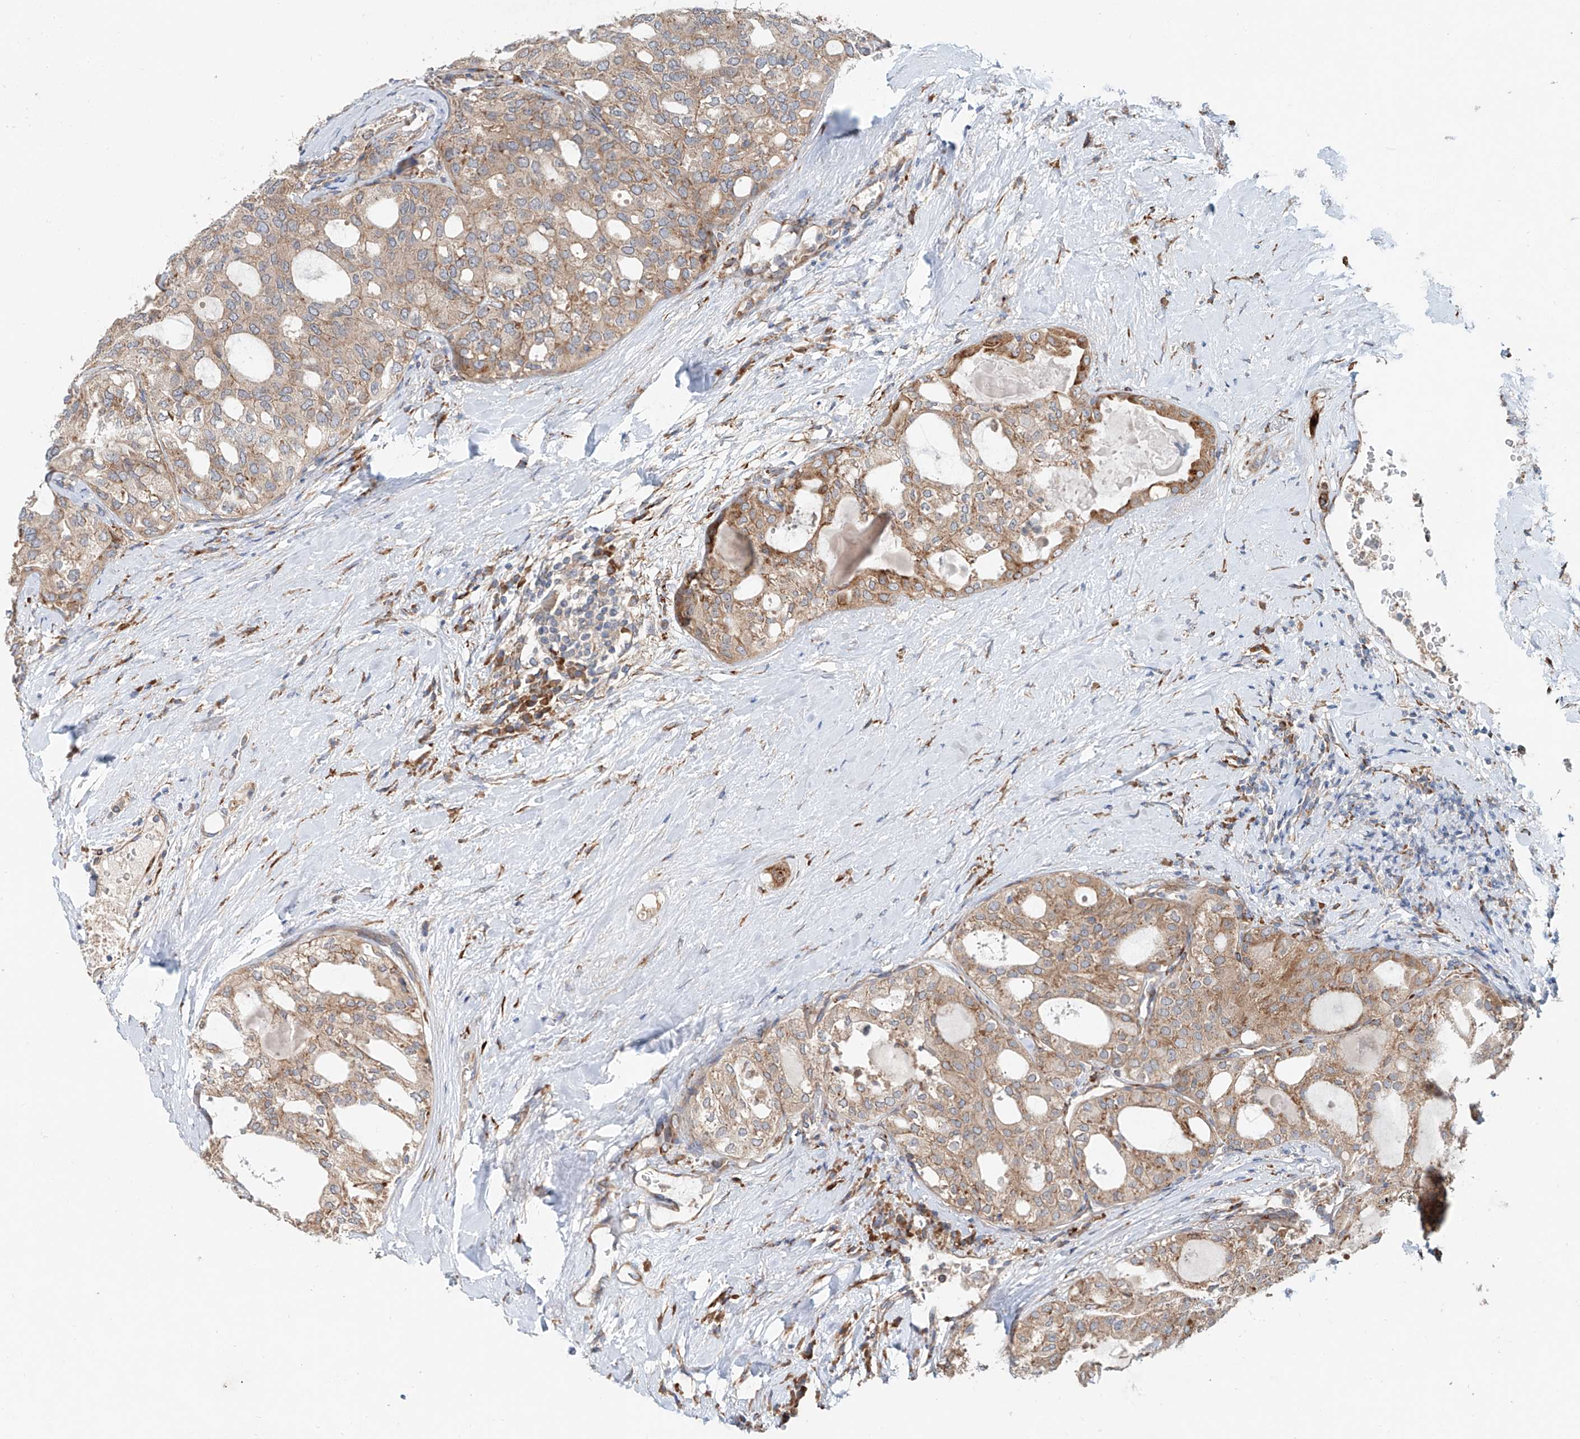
{"staining": {"intensity": "weak", "quantity": ">75%", "location": "cytoplasmic/membranous"}, "tissue": "thyroid cancer", "cell_type": "Tumor cells", "image_type": "cancer", "snomed": [{"axis": "morphology", "description": "Follicular adenoma carcinoma, NOS"}, {"axis": "topography", "description": "Thyroid gland"}], "caption": "Tumor cells show low levels of weak cytoplasmic/membranous expression in approximately >75% of cells in thyroid cancer (follicular adenoma carcinoma). The staining is performed using DAB brown chromogen to label protein expression. The nuclei are counter-stained blue using hematoxylin.", "gene": "SNAP29", "patient": {"sex": "male", "age": 75}}